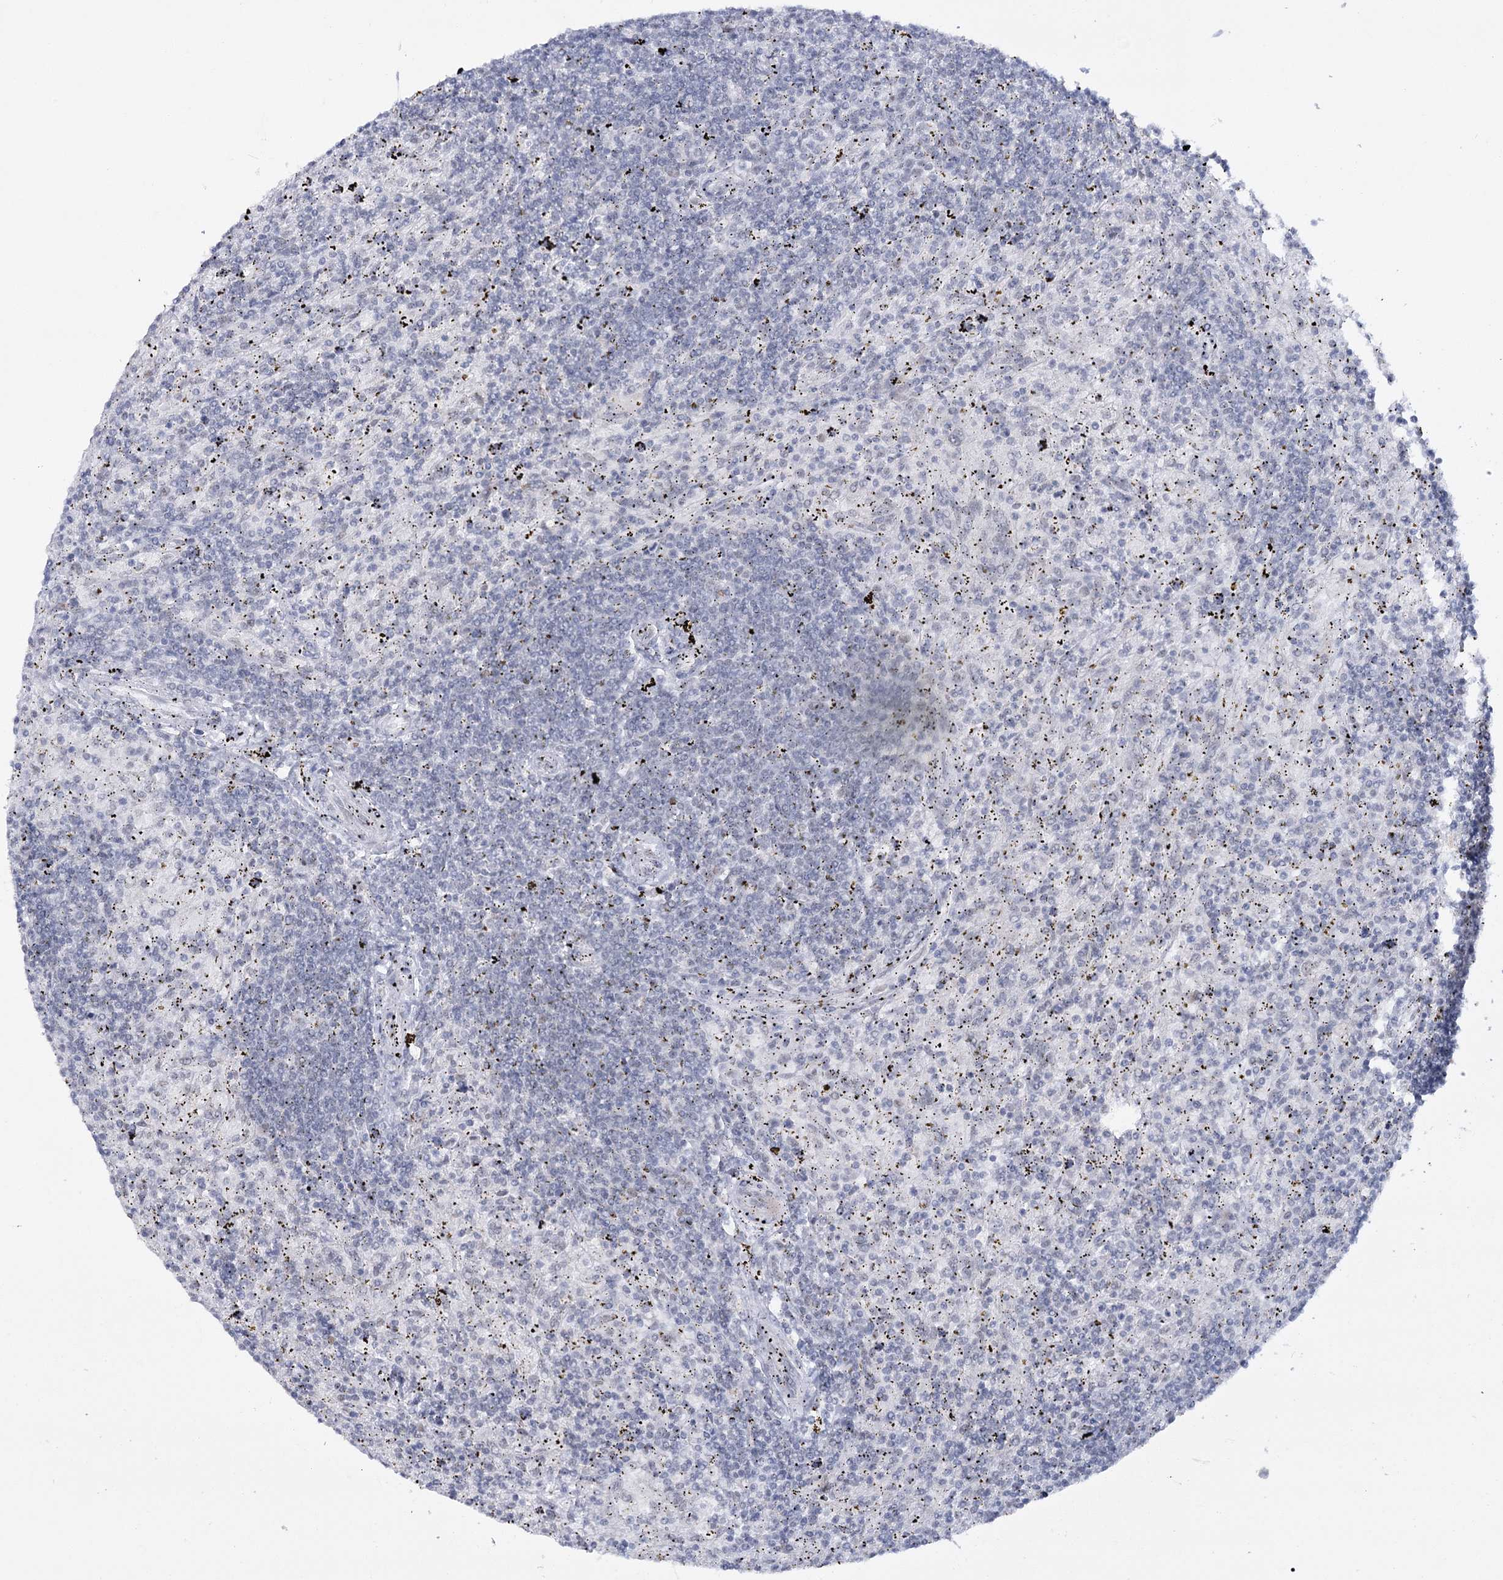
{"staining": {"intensity": "negative", "quantity": "none", "location": "none"}, "tissue": "lymphoma", "cell_type": "Tumor cells", "image_type": "cancer", "snomed": [{"axis": "morphology", "description": "Malignant lymphoma, non-Hodgkin's type, Low grade"}, {"axis": "topography", "description": "Spleen"}], "caption": "Low-grade malignant lymphoma, non-Hodgkin's type stained for a protein using IHC exhibits no positivity tumor cells.", "gene": "ZC3H8", "patient": {"sex": "male", "age": 76}}